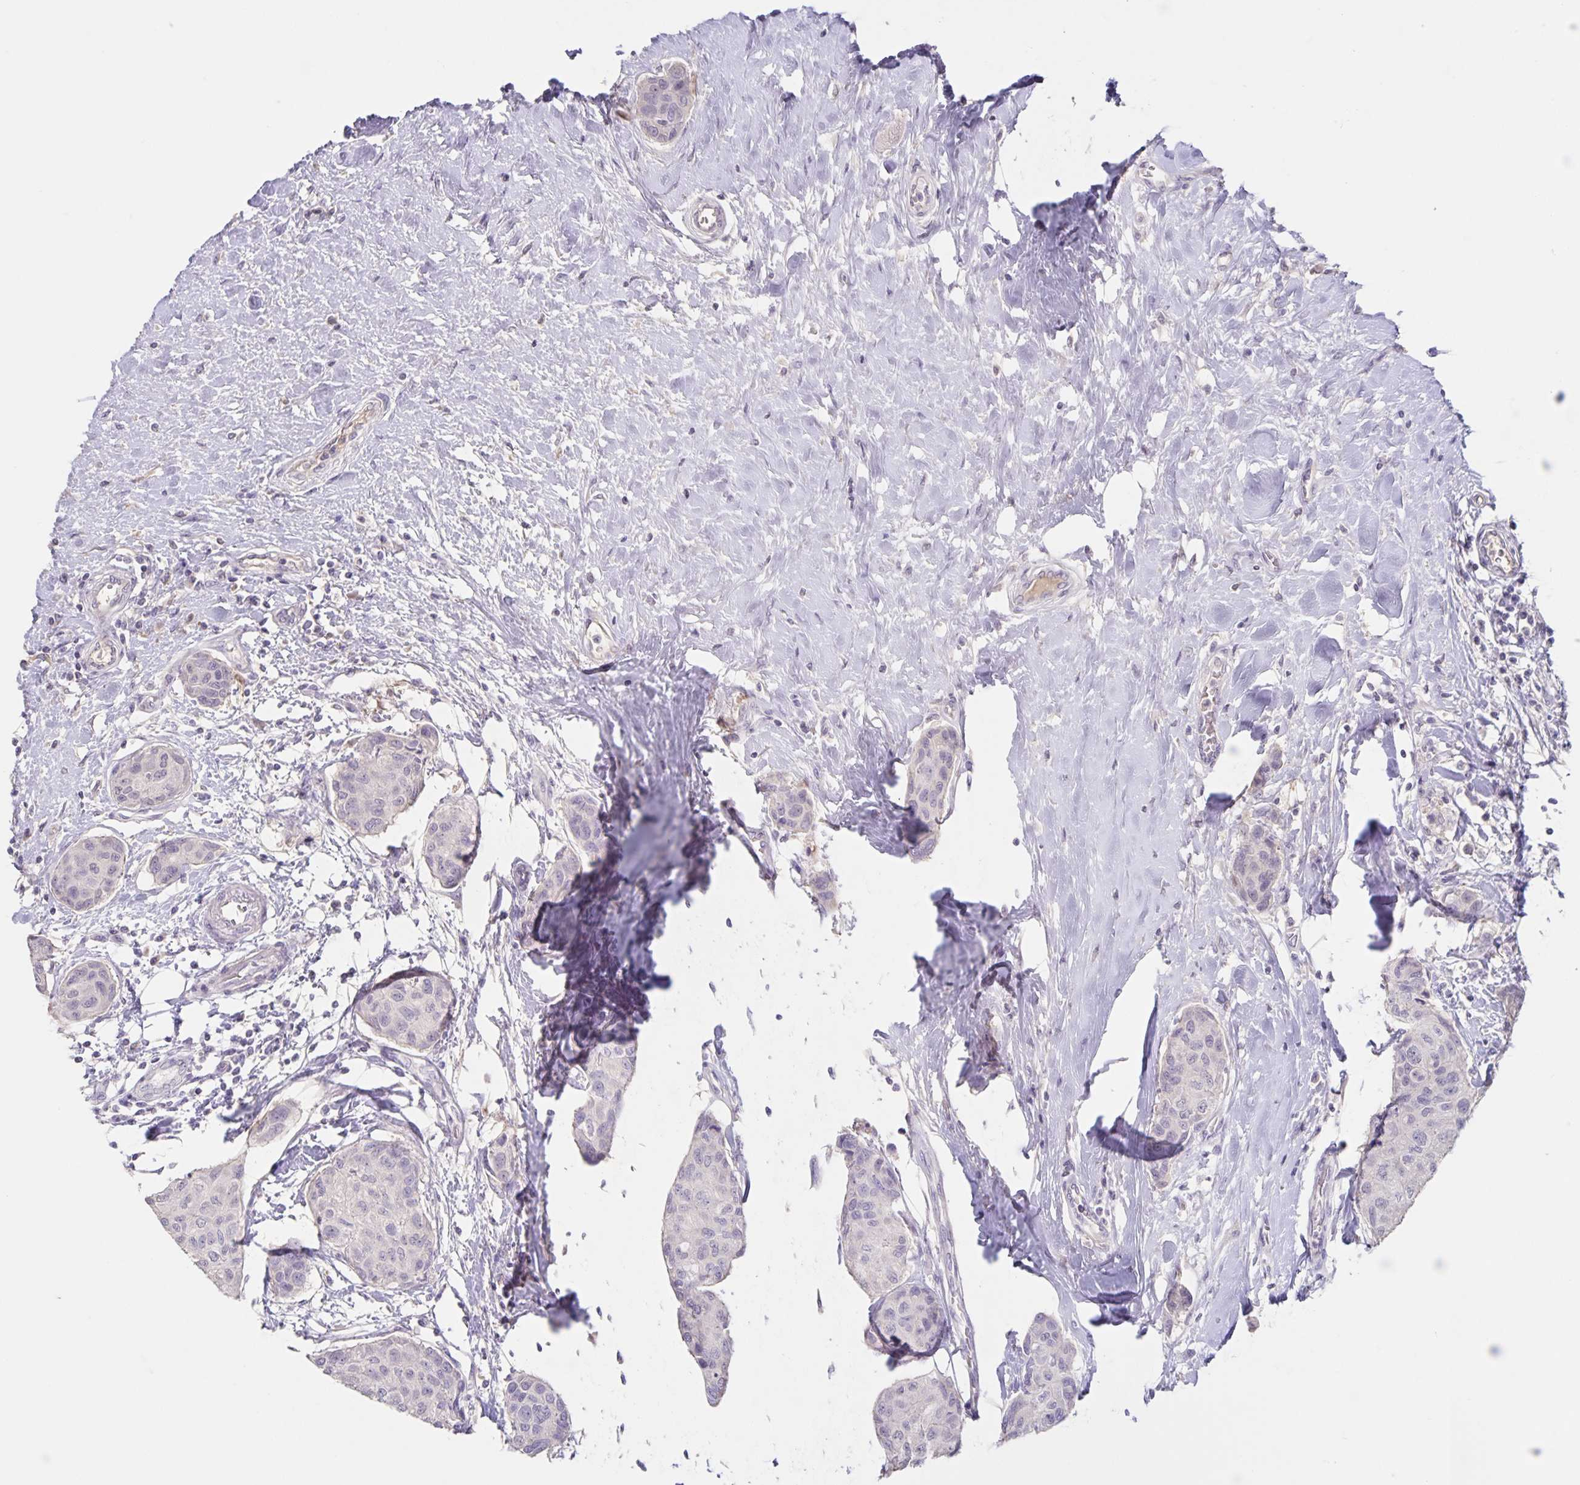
{"staining": {"intensity": "negative", "quantity": "none", "location": "none"}, "tissue": "breast cancer", "cell_type": "Tumor cells", "image_type": "cancer", "snomed": [{"axis": "morphology", "description": "Duct carcinoma"}, {"axis": "topography", "description": "Breast"}], "caption": "Immunohistochemistry (IHC) of human breast cancer (invasive ductal carcinoma) reveals no positivity in tumor cells.", "gene": "INSL5", "patient": {"sex": "female", "age": 80}}